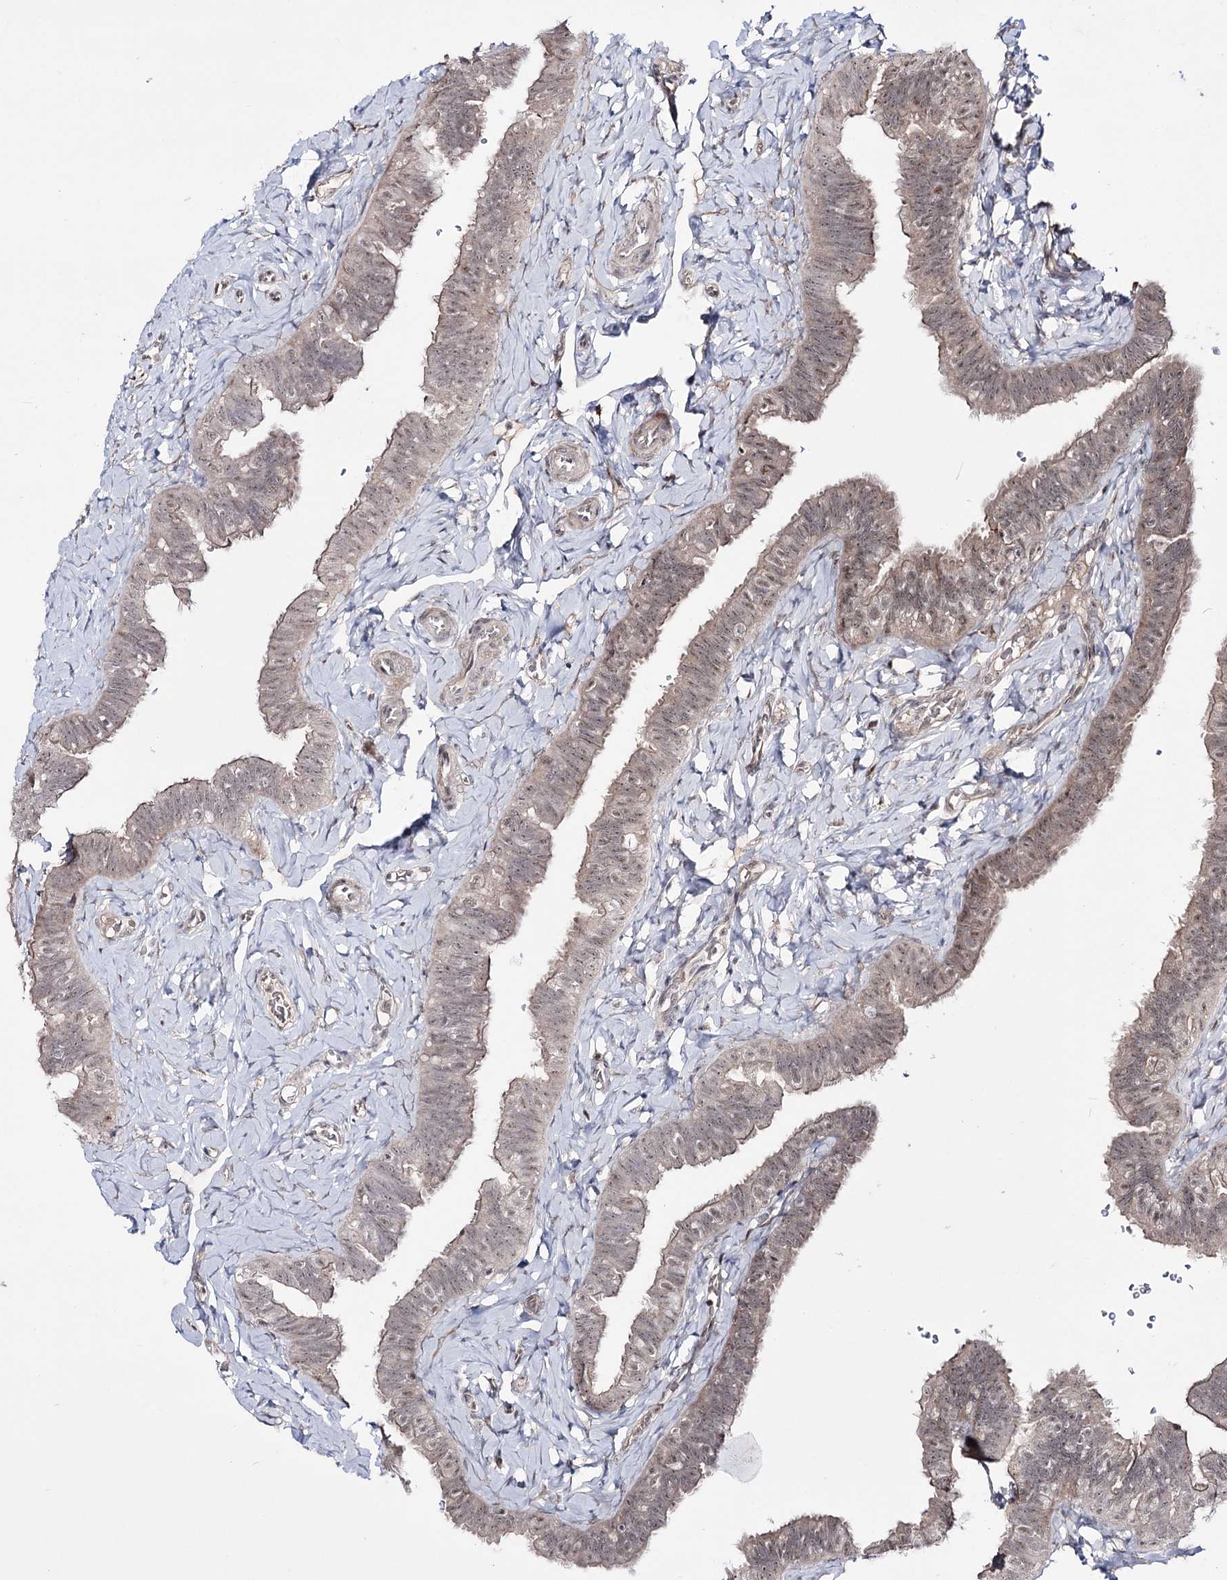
{"staining": {"intensity": "weak", "quantity": "25%-75%", "location": "cytoplasmic/membranous,nuclear"}, "tissue": "fallopian tube", "cell_type": "Glandular cells", "image_type": "normal", "snomed": [{"axis": "morphology", "description": "Normal tissue, NOS"}, {"axis": "topography", "description": "Fallopian tube"}], "caption": "Glandular cells demonstrate low levels of weak cytoplasmic/membranous,nuclear positivity in about 25%-75% of cells in unremarkable fallopian tube. The staining is performed using DAB brown chromogen to label protein expression. The nuclei are counter-stained blue using hematoxylin.", "gene": "HOXC11", "patient": {"sex": "female", "age": 39}}